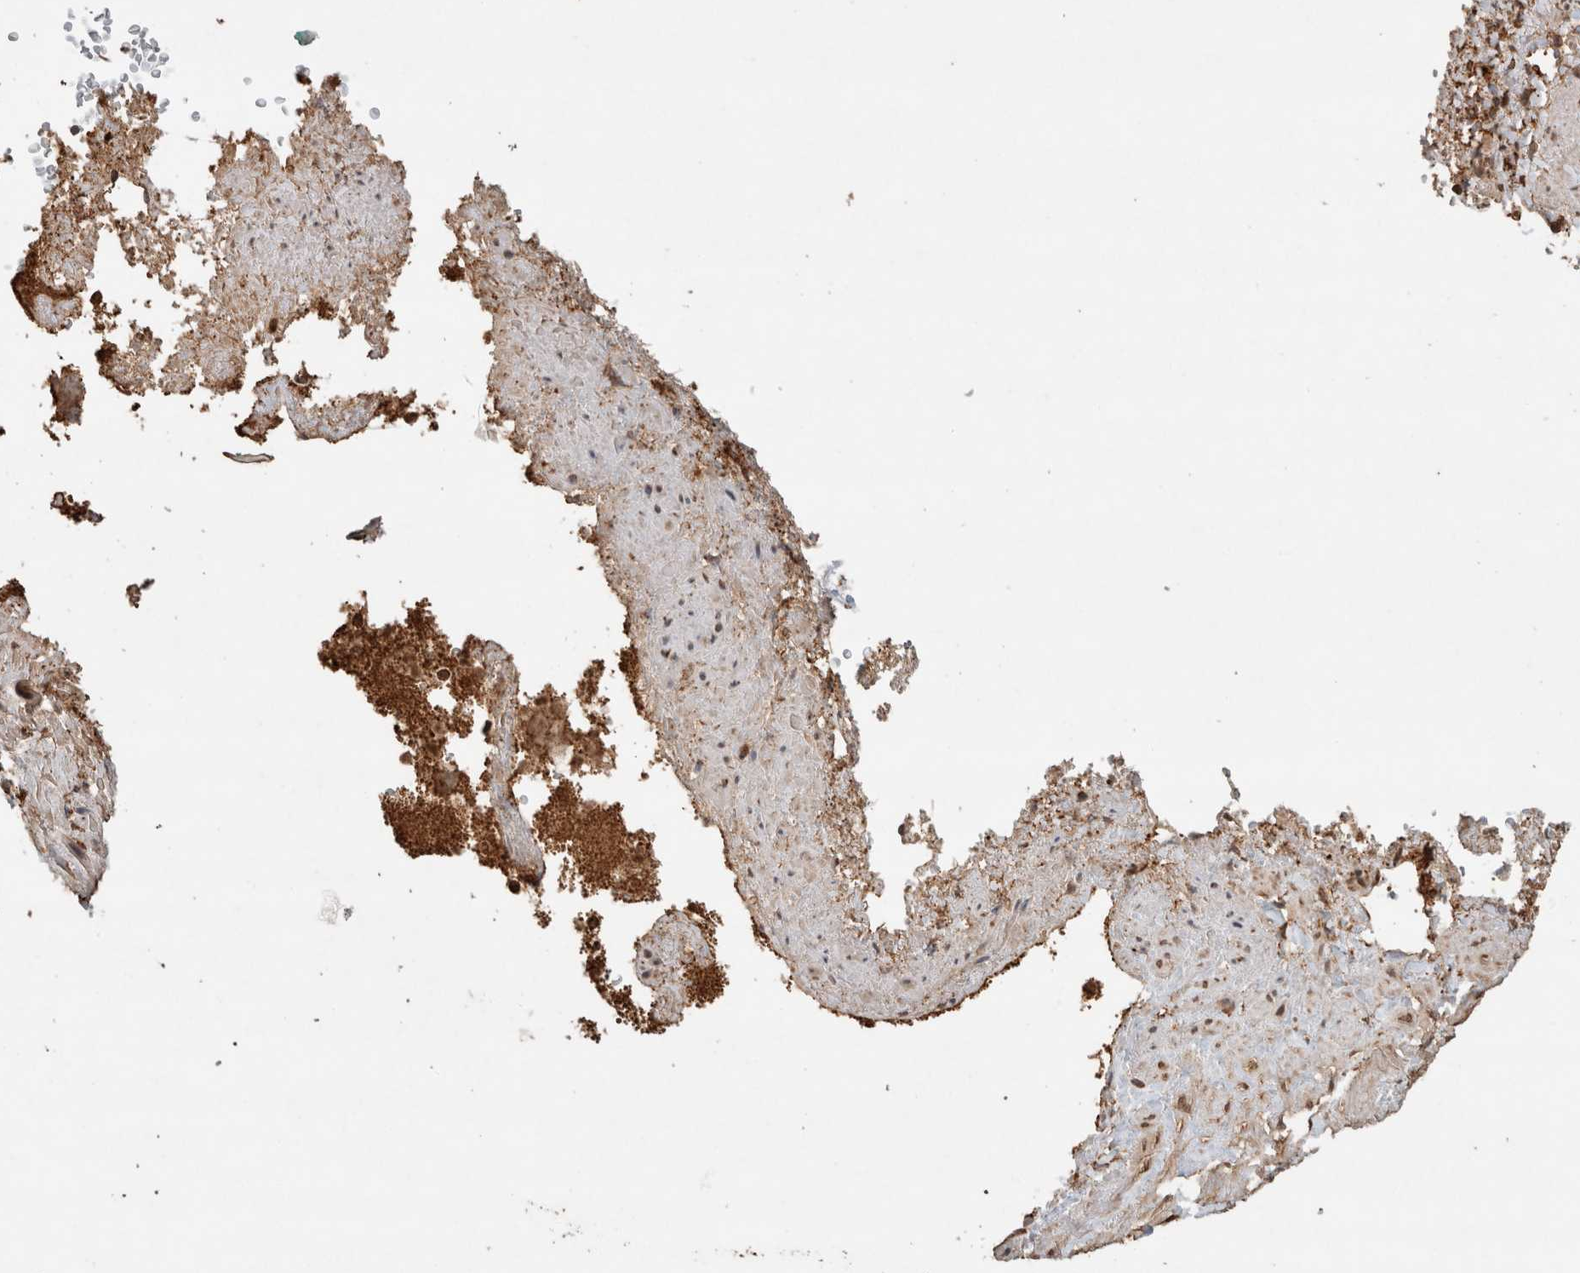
{"staining": {"intensity": "moderate", "quantity": ">75%", "location": "cytoplasmic/membranous"}, "tissue": "adrenal gland", "cell_type": "Glandular cells", "image_type": "normal", "snomed": [{"axis": "morphology", "description": "Normal tissue, NOS"}, {"axis": "topography", "description": "Adrenal gland"}], "caption": "This micrograph displays immunohistochemistry staining of normal adrenal gland, with medium moderate cytoplasmic/membranous staining in about >75% of glandular cells.", "gene": "ERAP1", "patient": {"sex": "male", "age": 56}}